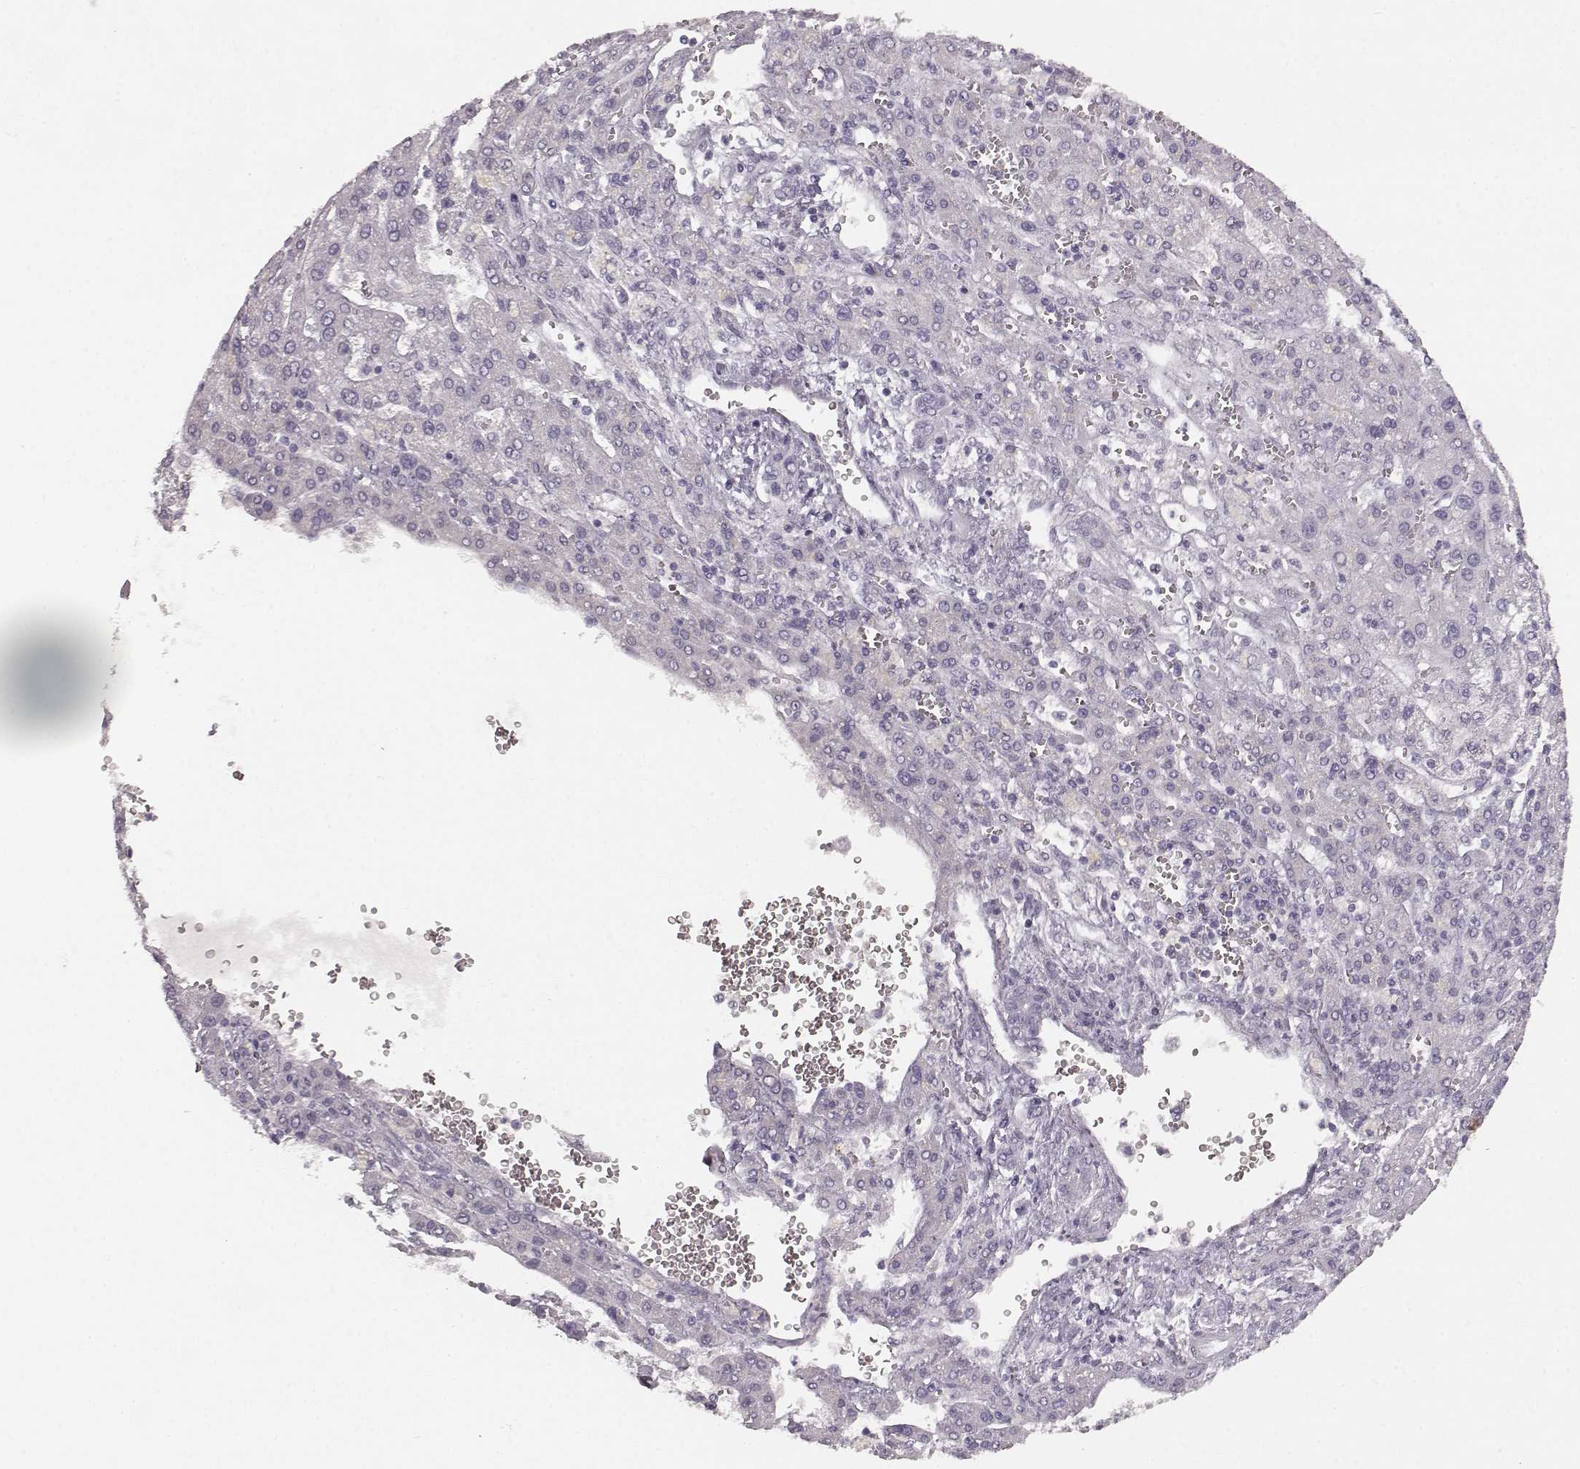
{"staining": {"intensity": "negative", "quantity": "none", "location": "none"}, "tissue": "liver cancer", "cell_type": "Tumor cells", "image_type": "cancer", "snomed": [{"axis": "morphology", "description": "Carcinoma, Hepatocellular, NOS"}, {"axis": "topography", "description": "Liver"}], "caption": "The histopathology image displays no staining of tumor cells in liver cancer (hepatocellular carcinoma). The staining was performed using DAB (3,3'-diaminobenzidine) to visualize the protein expression in brown, while the nuclei were stained in blue with hematoxylin (Magnification: 20x).", "gene": "KIAA0319", "patient": {"sex": "female", "age": 70}}